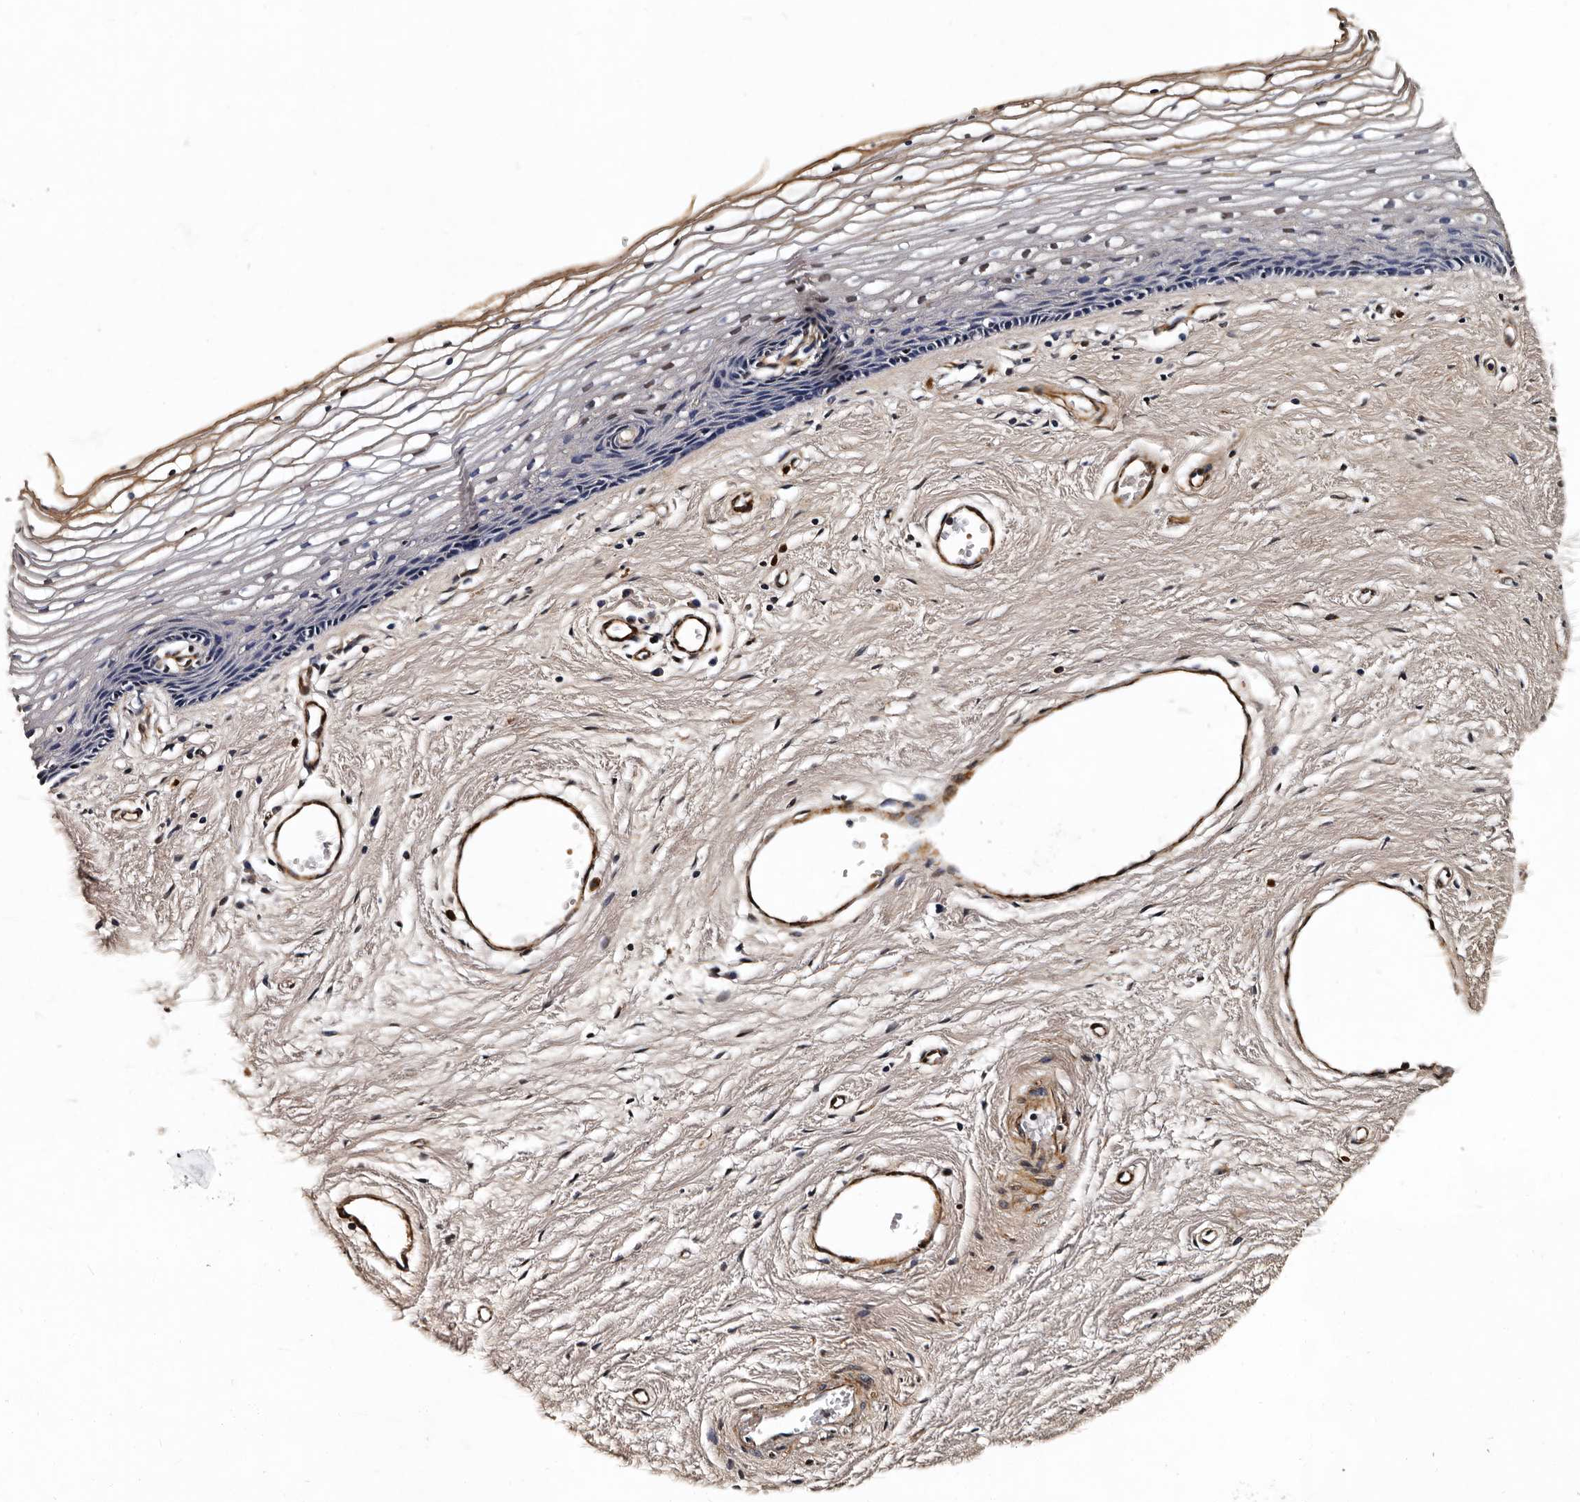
{"staining": {"intensity": "moderate", "quantity": "<25%", "location": "cytoplasmic/membranous"}, "tissue": "vagina", "cell_type": "Squamous epithelial cells", "image_type": "normal", "snomed": [{"axis": "morphology", "description": "Normal tissue, NOS"}, {"axis": "topography", "description": "Vagina"}], "caption": "This photomicrograph reveals immunohistochemistry staining of normal human vagina, with low moderate cytoplasmic/membranous expression in approximately <25% of squamous epithelial cells.", "gene": "CPNE3", "patient": {"sex": "female", "age": 46}}